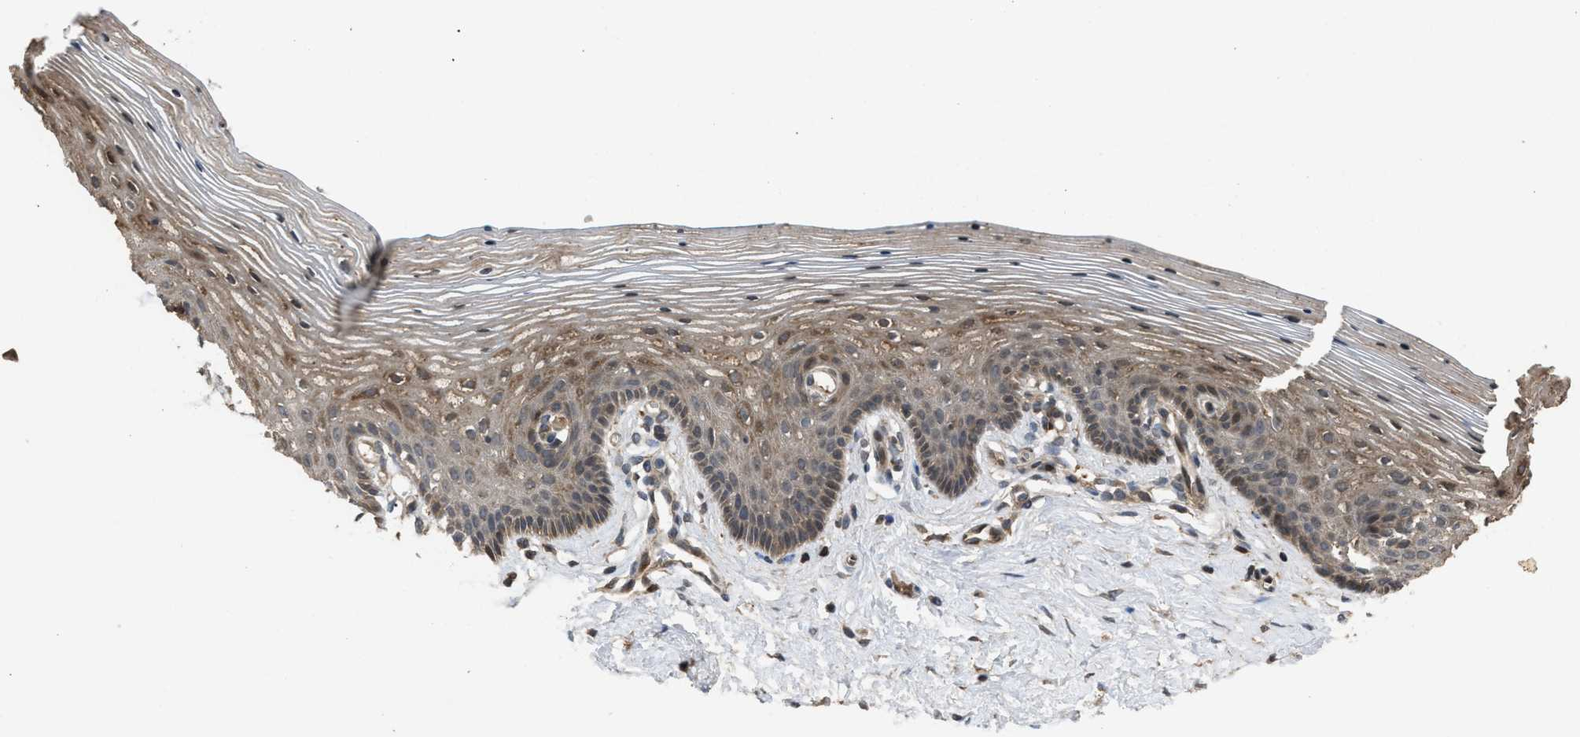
{"staining": {"intensity": "weak", "quantity": "25%-75%", "location": "cytoplasmic/membranous"}, "tissue": "vagina", "cell_type": "Squamous epithelial cells", "image_type": "normal", "snomed": [{"axis": "morphology", "description": "Normal tissue, NOS"}, {"axis": "topography", "description": "Vagina"}], "caption": "Immunohistochemical staining of unremarkable human vagina reveals low levels of weak cytoplasmic/membranous positivity in approximately 25%-75% of squamous epithelial cells.", "gene": "ARHGDIA", "patient": {"sex": "female", "age": 32}}